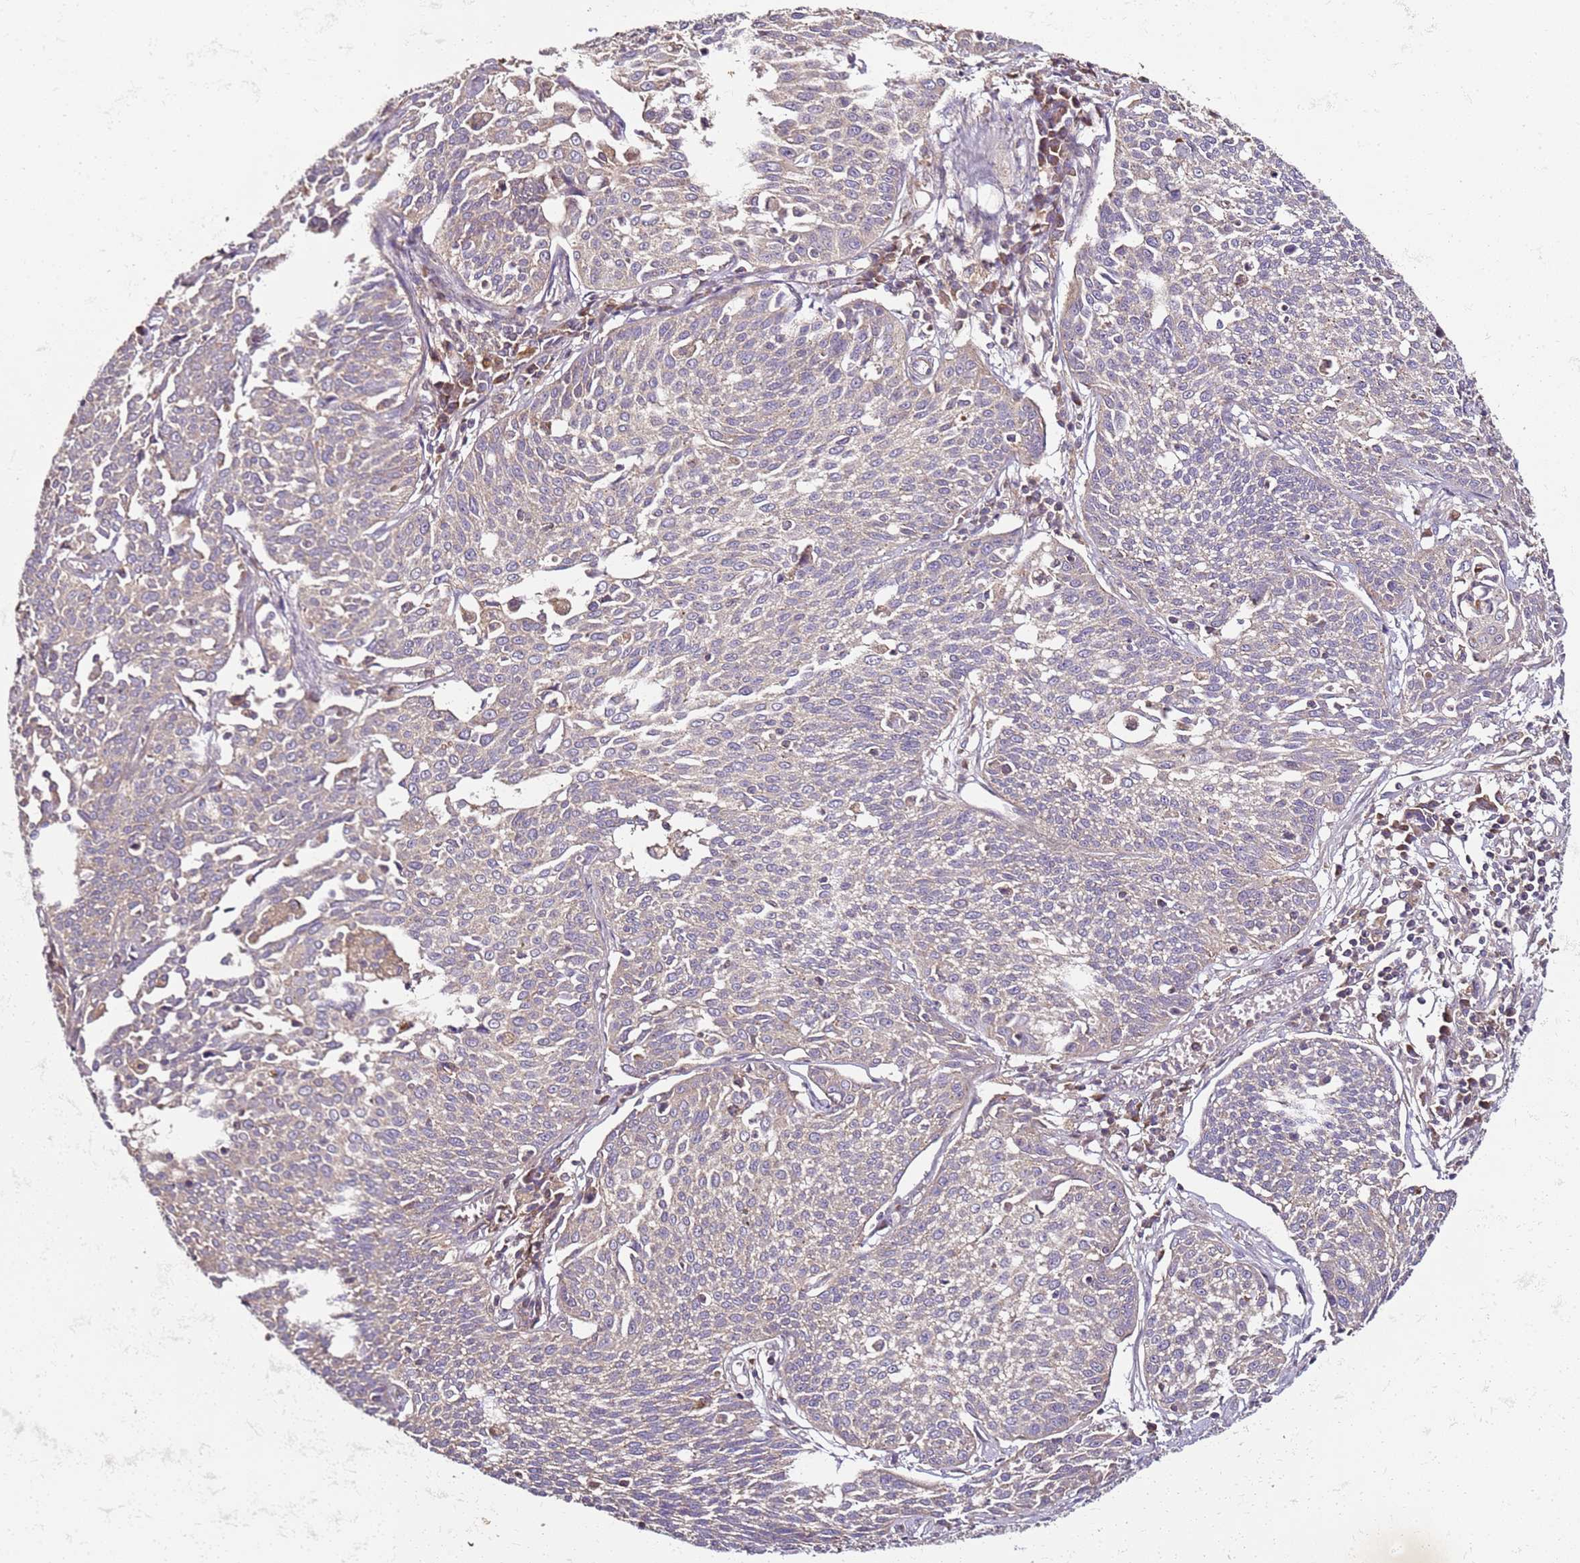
{"staining": {"intensity": "negative", "quantity": "none", "location": "none"}, "tissue": "cervical cancer", "cell_type": "Tumor cells", "image_type": "cancer", "snomed": [{"axis": "morphology", "description": "Squamous cell carcinoma, NOS"}, {"axis": "topography", "description": "Cervix"}], "caption": "An immunohistochemistry (IHC) image of squamous cell carcinoma (cervical) is shown. There is no staining in tumor cells of squamous cell carcinoma (cervical).", "gene": "KRTAP21-3", "patient": {"sex": "female", "age": 34}}